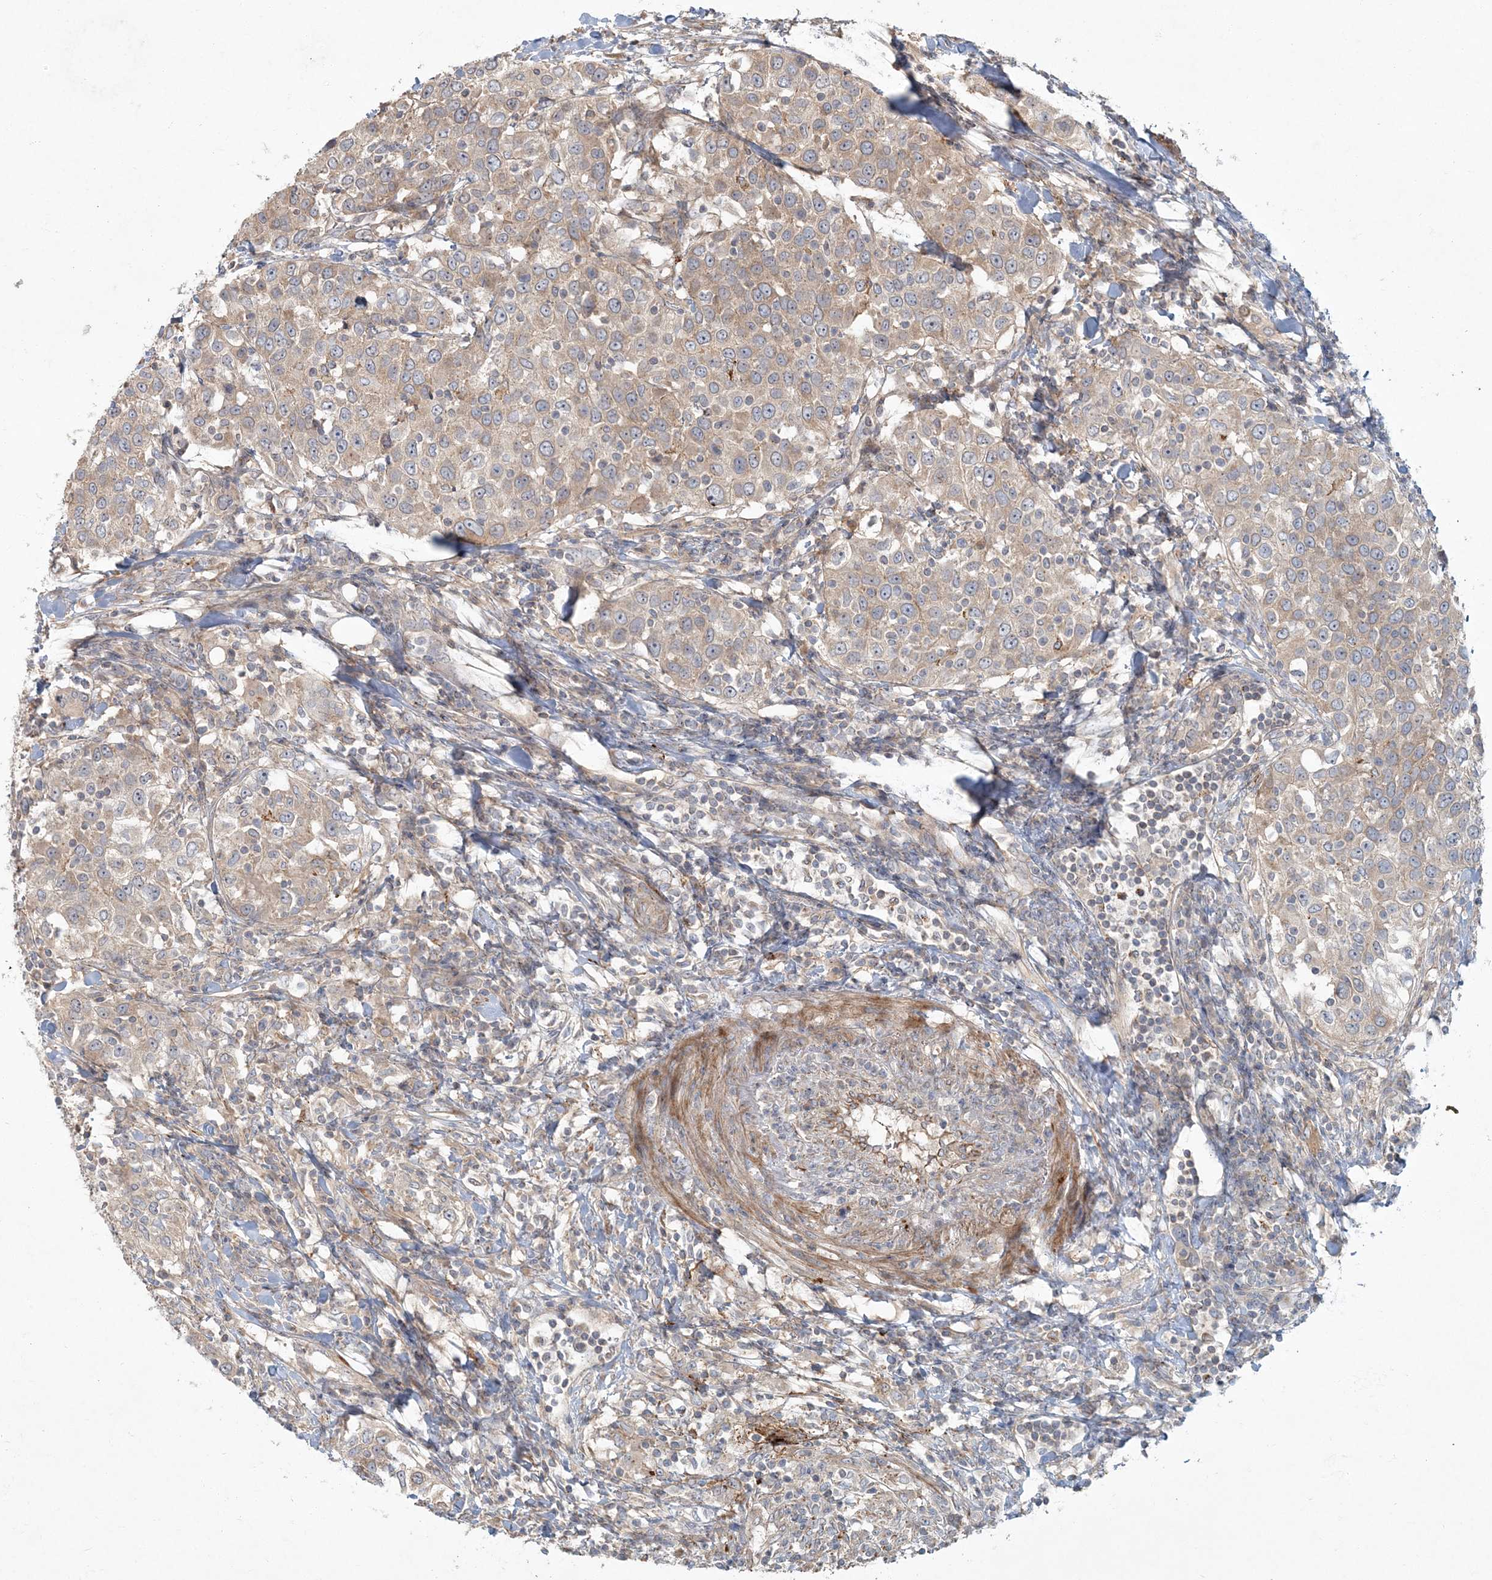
{"staining": {"intensity": "weak", "quantity": "25%-75%", "location": "cytoplasmic/membranous"}, "tissue": "urothelial cancer", "cell_type": "Tumor cells", "image_type": "cancer", "snomed": [{"axis": "morphology", "description": "Urothelial carcinoma, High grade"}, {"axis": "topography", "description": "Urinary bladder"}], "caption": "Immunohistochemical staining of urothelial cancer exhibits weak cytoplasmic/membranous protein staining in approximately 25%-75% of tumor cells. (Stains: DAB (3,3'-diaminobenzidine) in brown, nuclei in blue, Microscopy: brightfield microscopy at high magnification).", "gene": "ARHGEF38", "patient": {"sex": "female", "age": 80}}